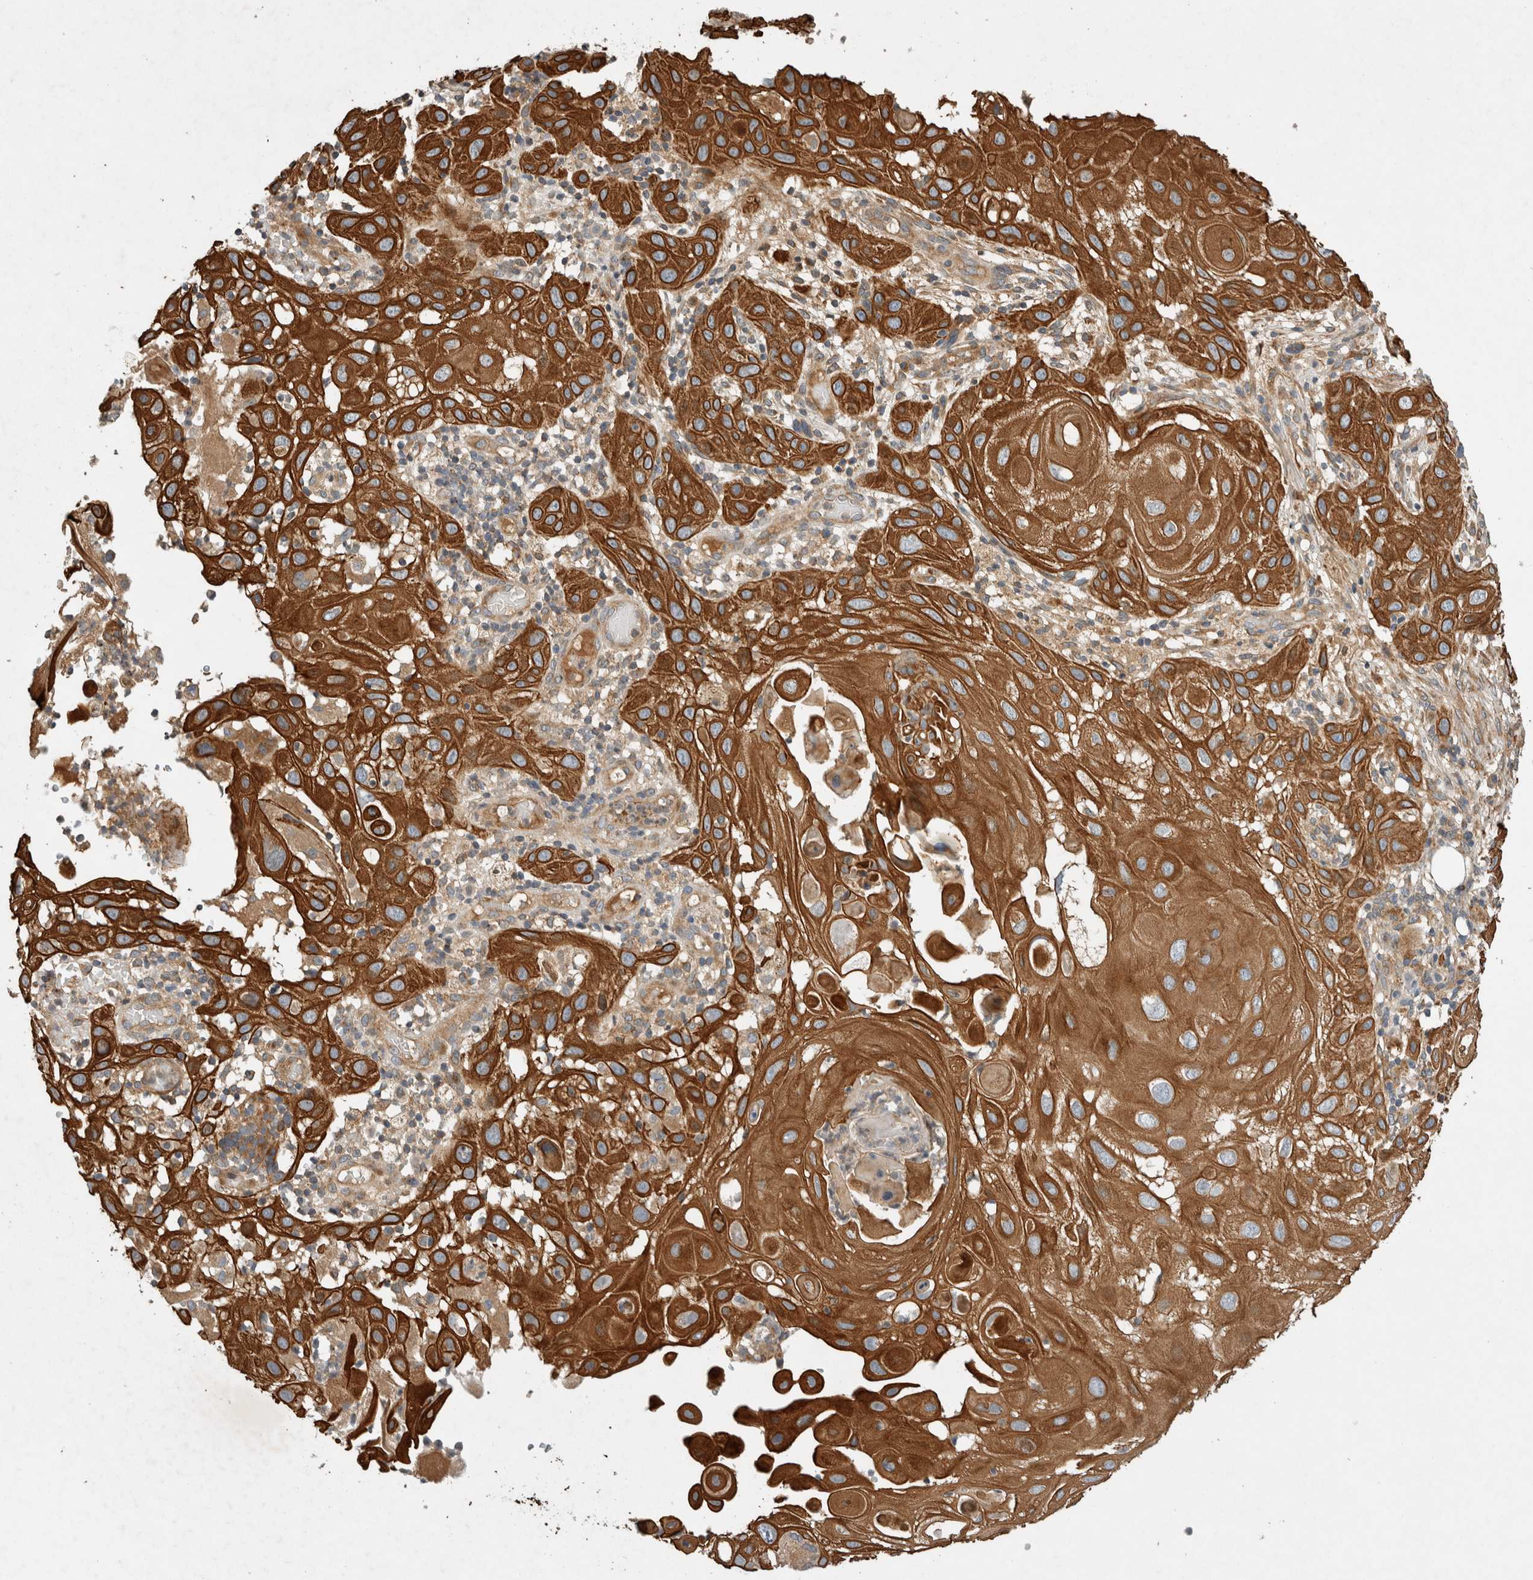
{"staining": {"intensity": "strong", "quantity": ">75%", "location": "cytoplasmic/membranous"}, "tissue": "skin cancer", "cell_type": "Tumor cells", "image_type": "cancer", "snomed": [{"axis": "morphology", "description": "Normal tissue, NOS"}, {"axis": "morphology", "description": "Squamous cell carcinoma, NOS"}, {"axis": "topography", "description": "Skin"}], "caption": "This photomicrograph reveals skin cancer stained with immunohistochemistry (IHC) to label a protein in brown. The cytoplasmic/membranous of tumor cells show strong positivity for the protein. Nuclei are counter-stained blue.", "gene": "ARMC9", "patient": {"sex": "female", "age": 96}}